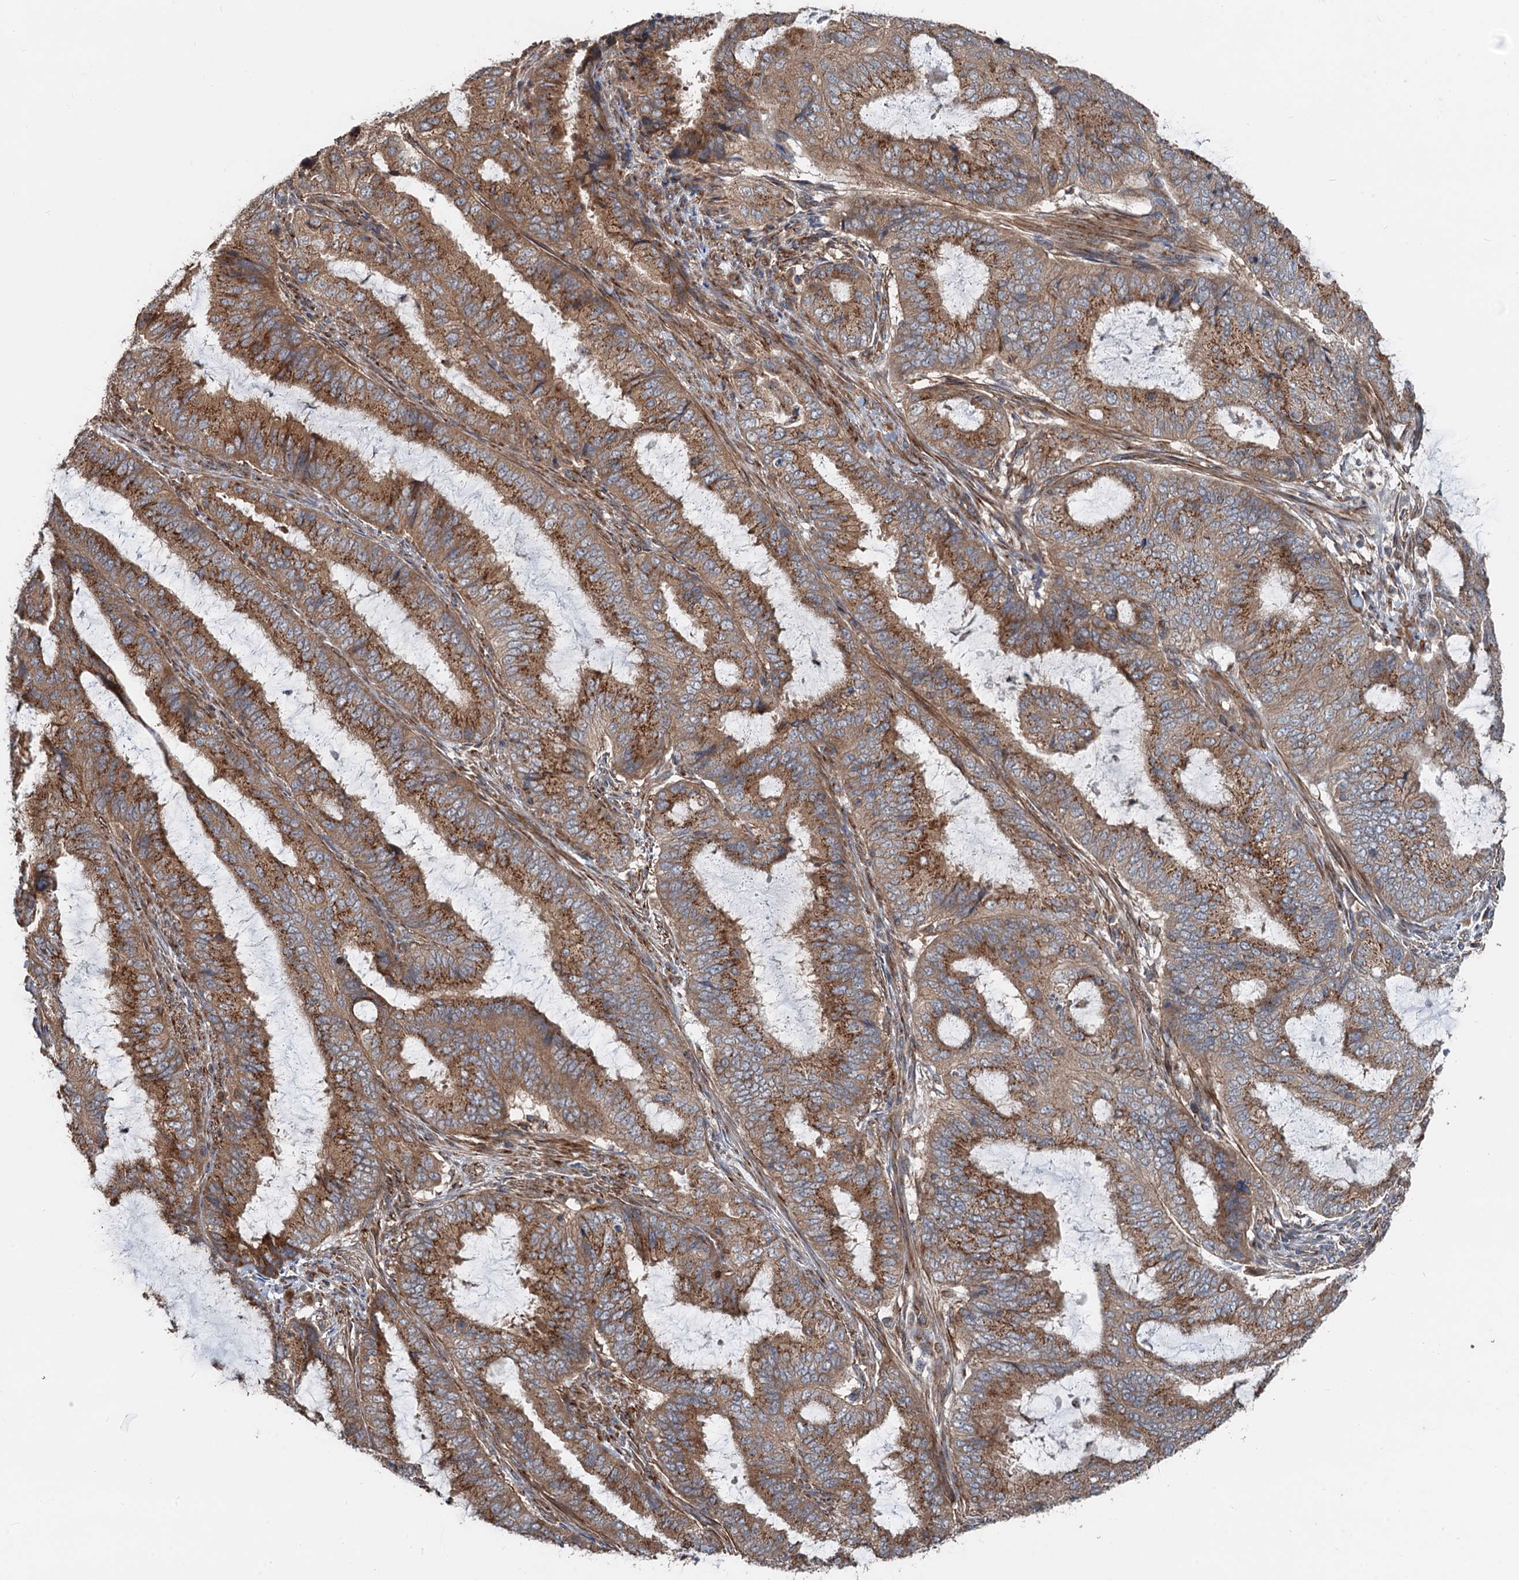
{"staining": {"intensity": "strong", "quantity": ">75%", "location": "cytoplasmic/membranous"}, "tissue": "endometrial cancer", "cell_type": "Tumor cells", "image_type": "cancer", "snomed": [{"axis": "morphology", "description": "Adenocarcinoma, NOS"}, {"axis": "topography", "description": "Endometrium"}], "caption": "An IHC micrograph of tumor tissue is shown. Protein staining in brown shows strong cytoplasmic/membranous positivity in adenocarcinoma (endometrial) within tumor cells.", "gene": "ANKRD26", "patient": {"sex": "female", "age": 51}}